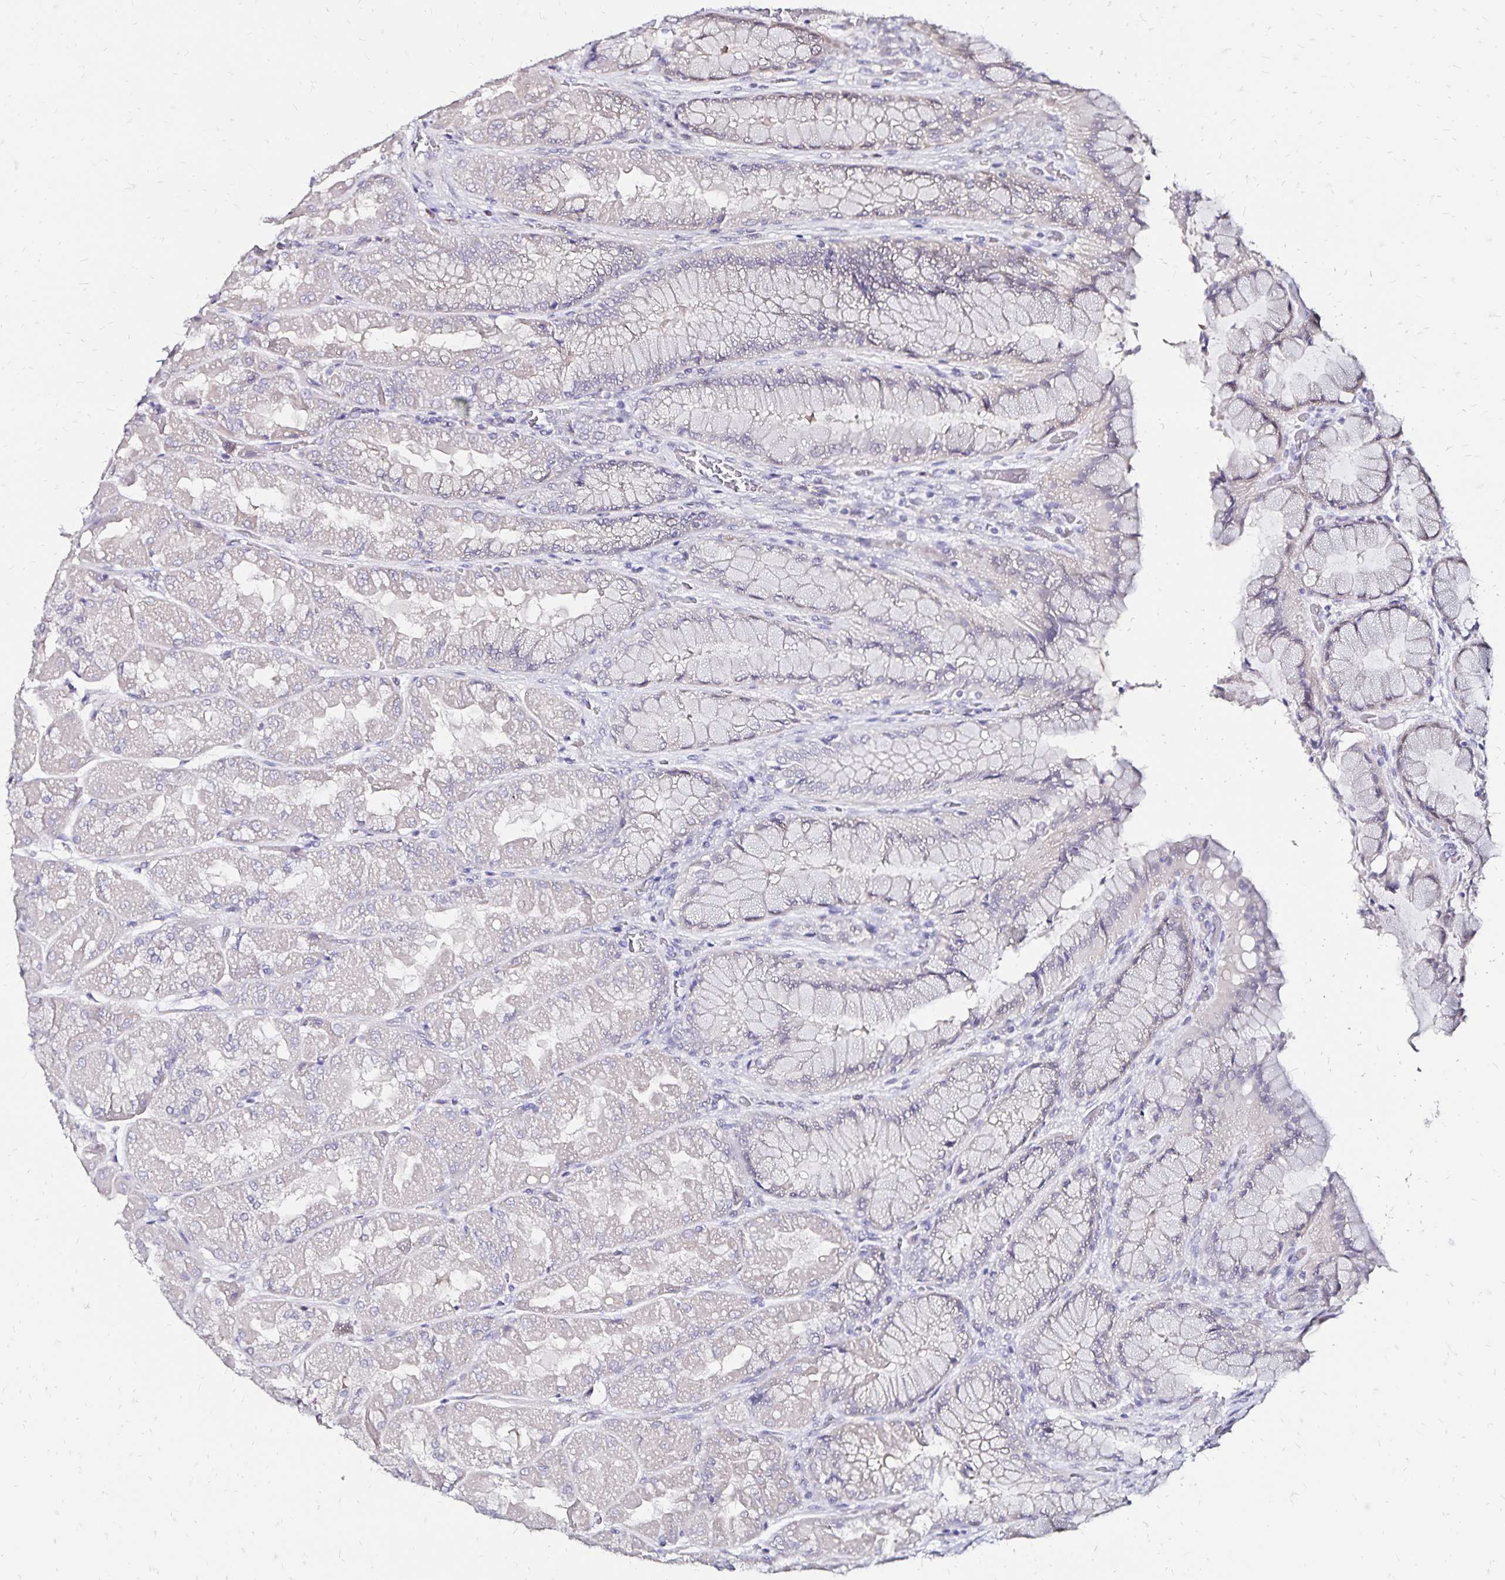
{"staining": {"intensity": "negative", "quantity": "none", "location": "none"}, "tissue": "stomach", "cell_type": "Glandular cells", "image_type": "normal", "snomed": [{"axis": "morphology", "description": "Normal tissue, NOS"}, {"axis": "topography", "description": "Stomach"}], "caption": "Histopathology image shows no protein staining in glandular cells of unremarkable stomach. The staining is performed using DAB brown chromogen with nuclei counter-stained in using hematoxylin.", "gene": "SLC5A1", "patient": {"sex": "female", "age": 61}}